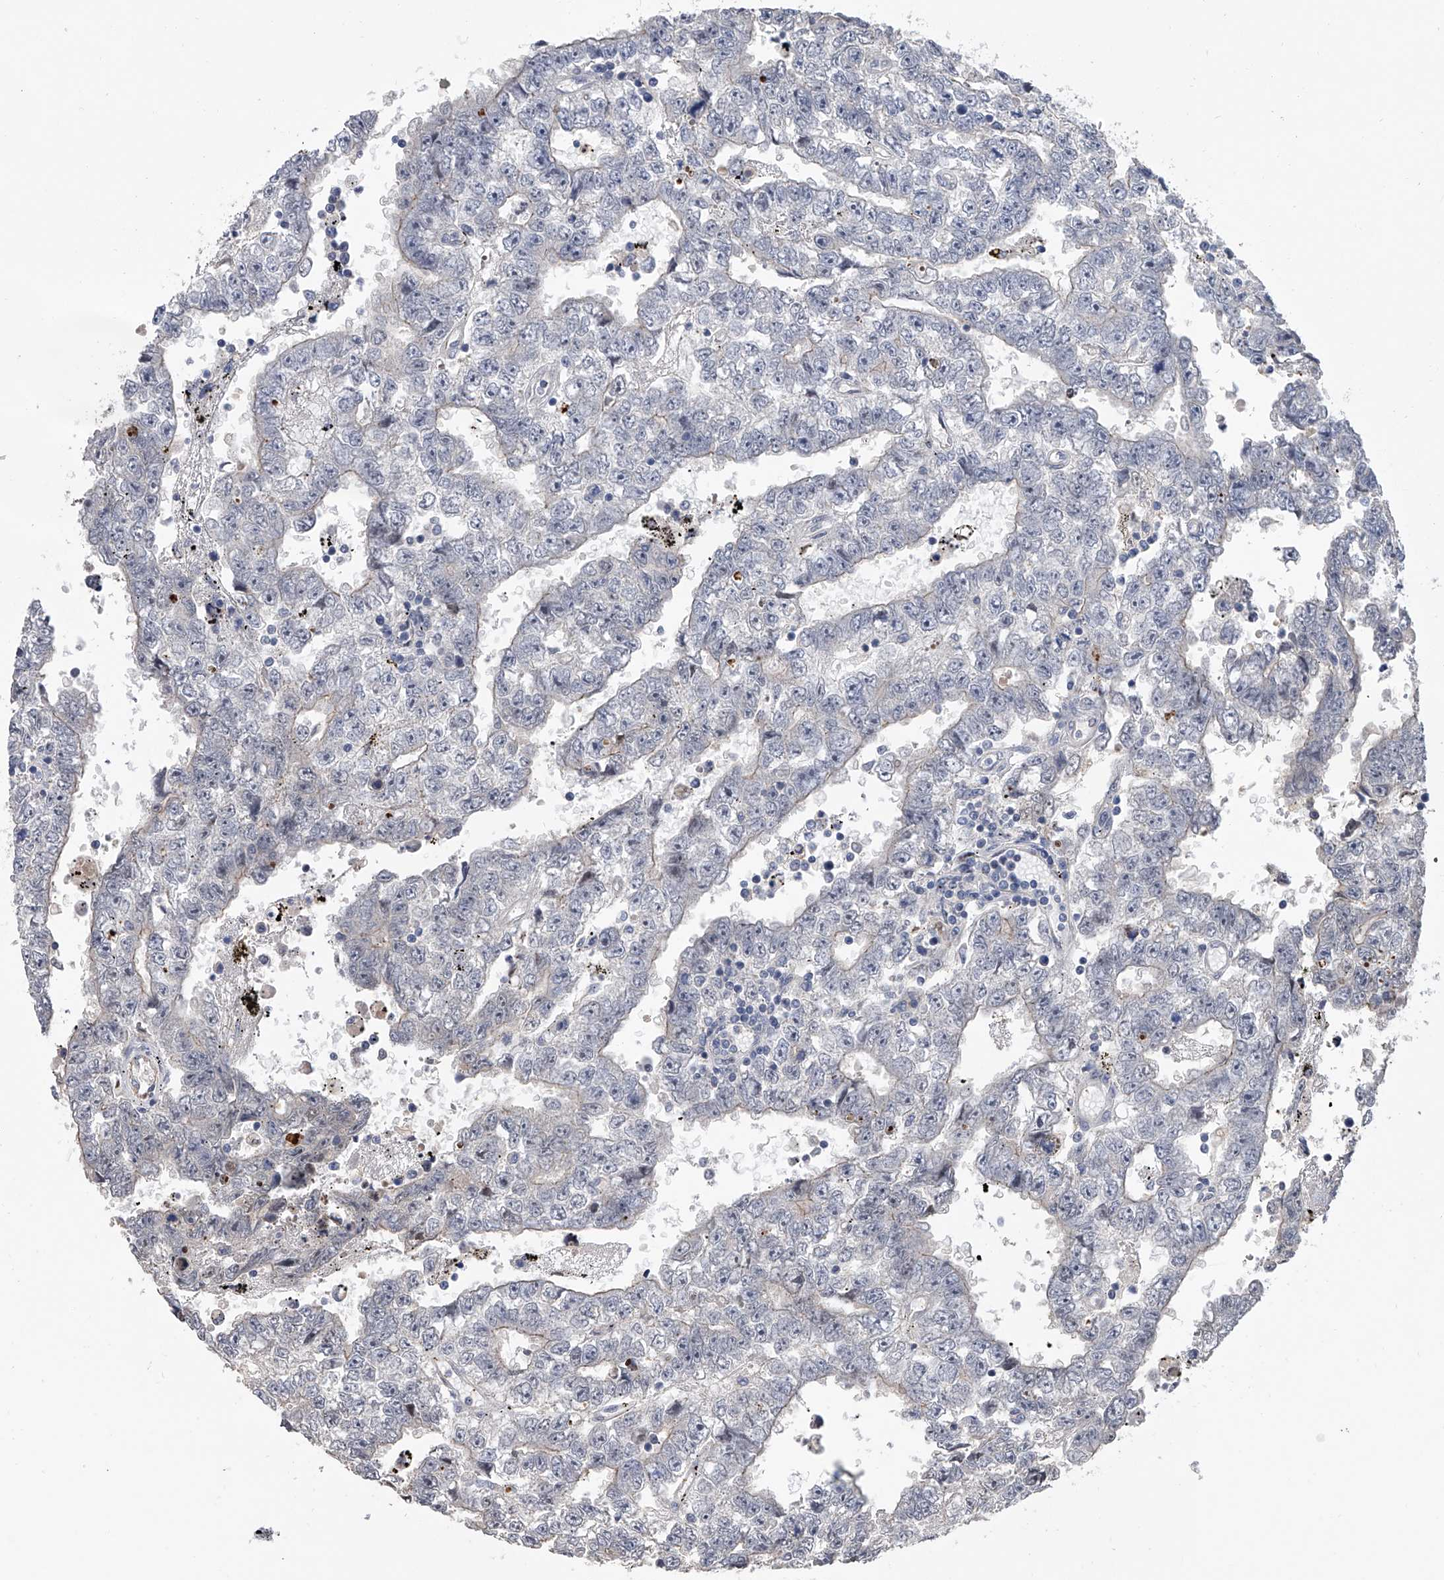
{"staining": {"intensity": "negative", "quantity": "none", "location": "none"}, "tissue": "testis cancer", "cell_type": "Tumor cells", "image_type": "cancer", "snomed": [{"axis": "morphology", "description": "Carcinoma, Embryonal, NOS"}, {"axis": "topography", "description": "Testis"}], "caption": "Micrograph shows no protein positivity in tumor cells of embryonal carcinoma (testis) tissue.", "gene": "ZNF426", "patient": {"sex": "male", "age": 25}}